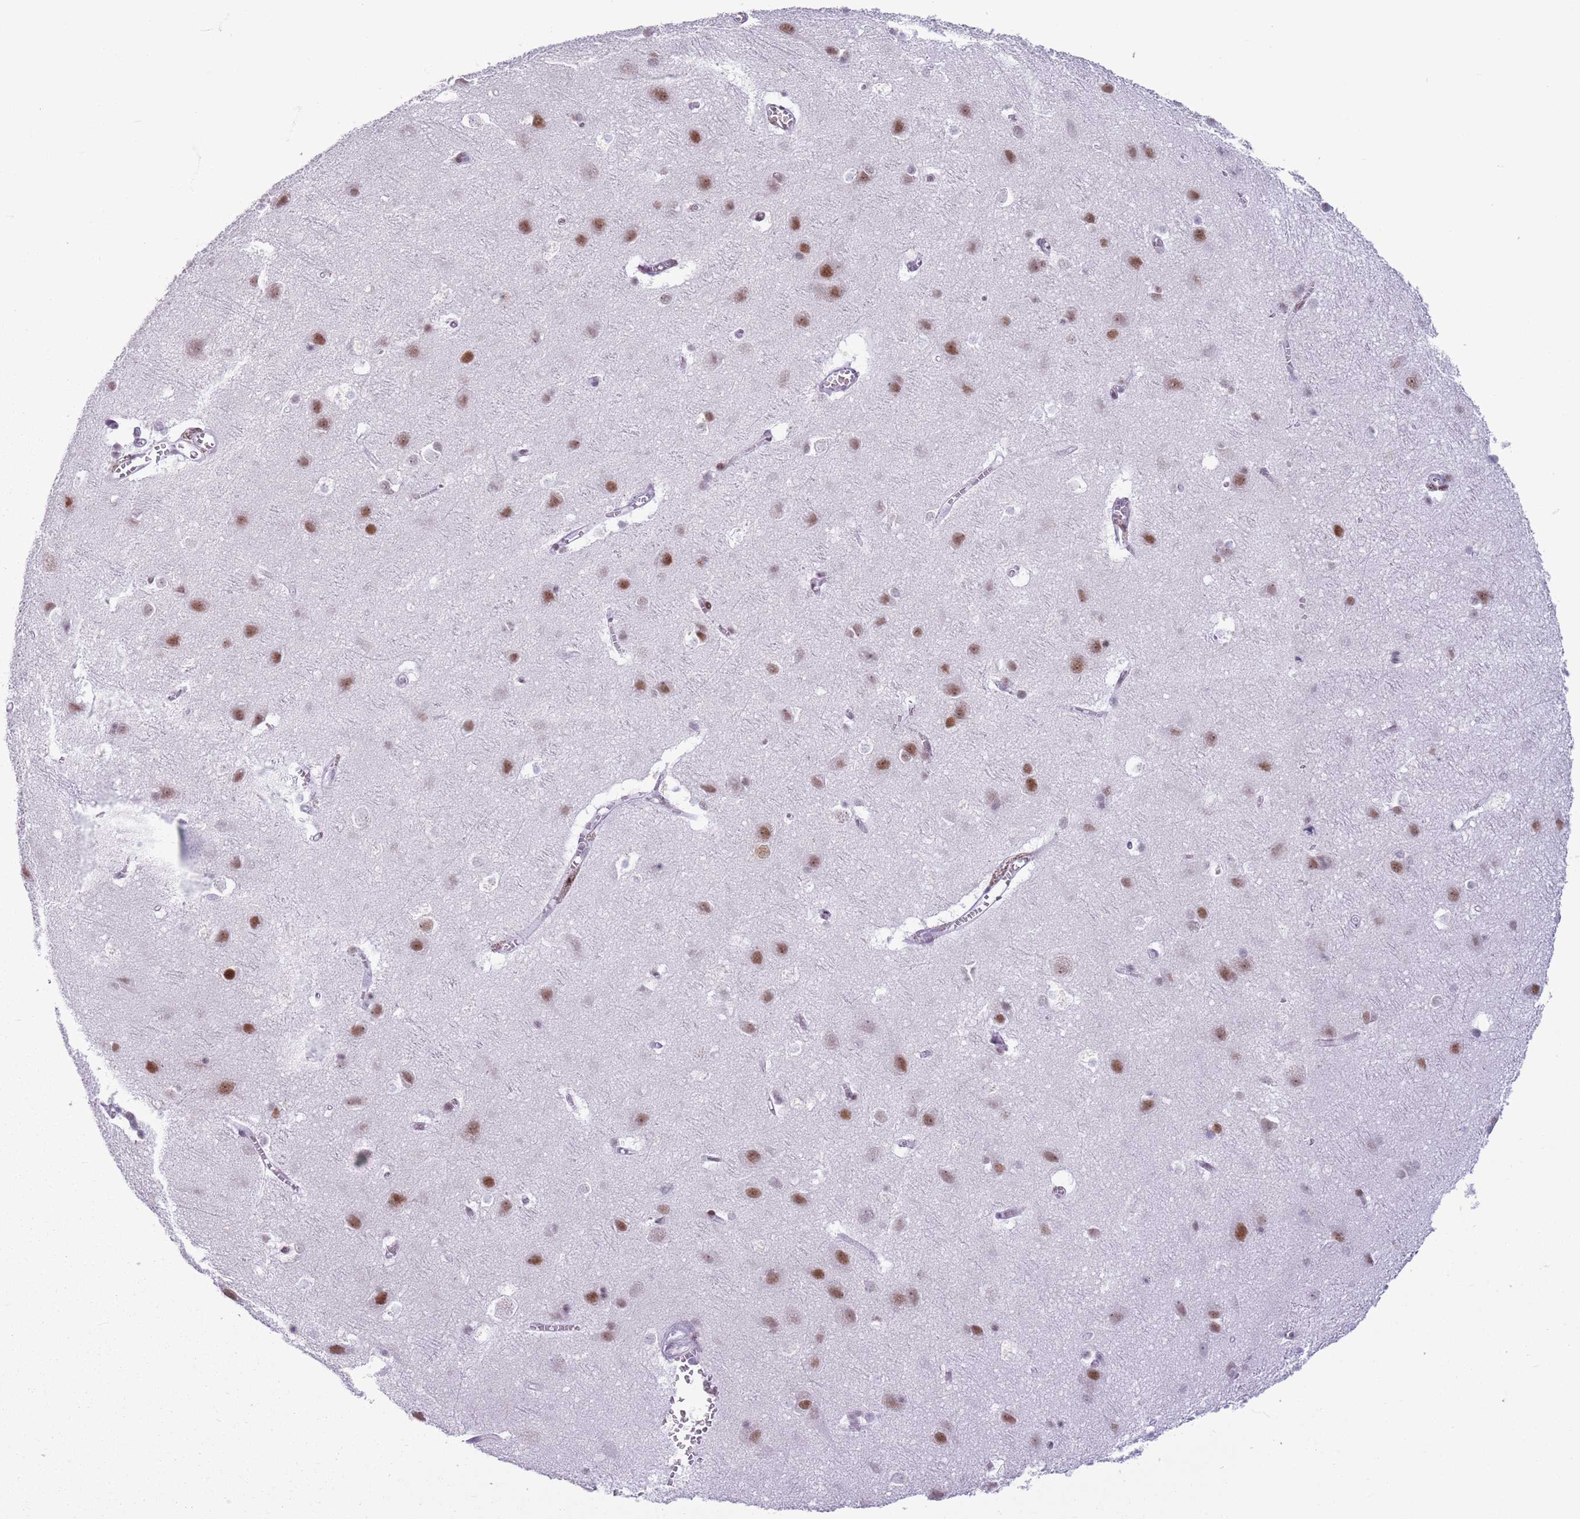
{"staining": {"intensity": "negative", "quantity": "none", "location": "none"}, "tissue": "cerebral cortex", "cell_type": "Endothelial cells", "image_type": "normal", "snomed": [{"axis": "morphology", "description": "Normal tissue, NOS"}, {"axis": "topography", "description": "Cerebral cortex"}], "caption": "Immunohistochemistry image of normal cerebral cortex: cerebral cortex stained with DAB reveals no significant protein positivity in endothelial cells. (DAB (3,3'-diaminobenzidine) immunohistochemistry (IHC), high magnification).", "gene": "FAM104B", "patient": {"sex": "male", "age": 54}}